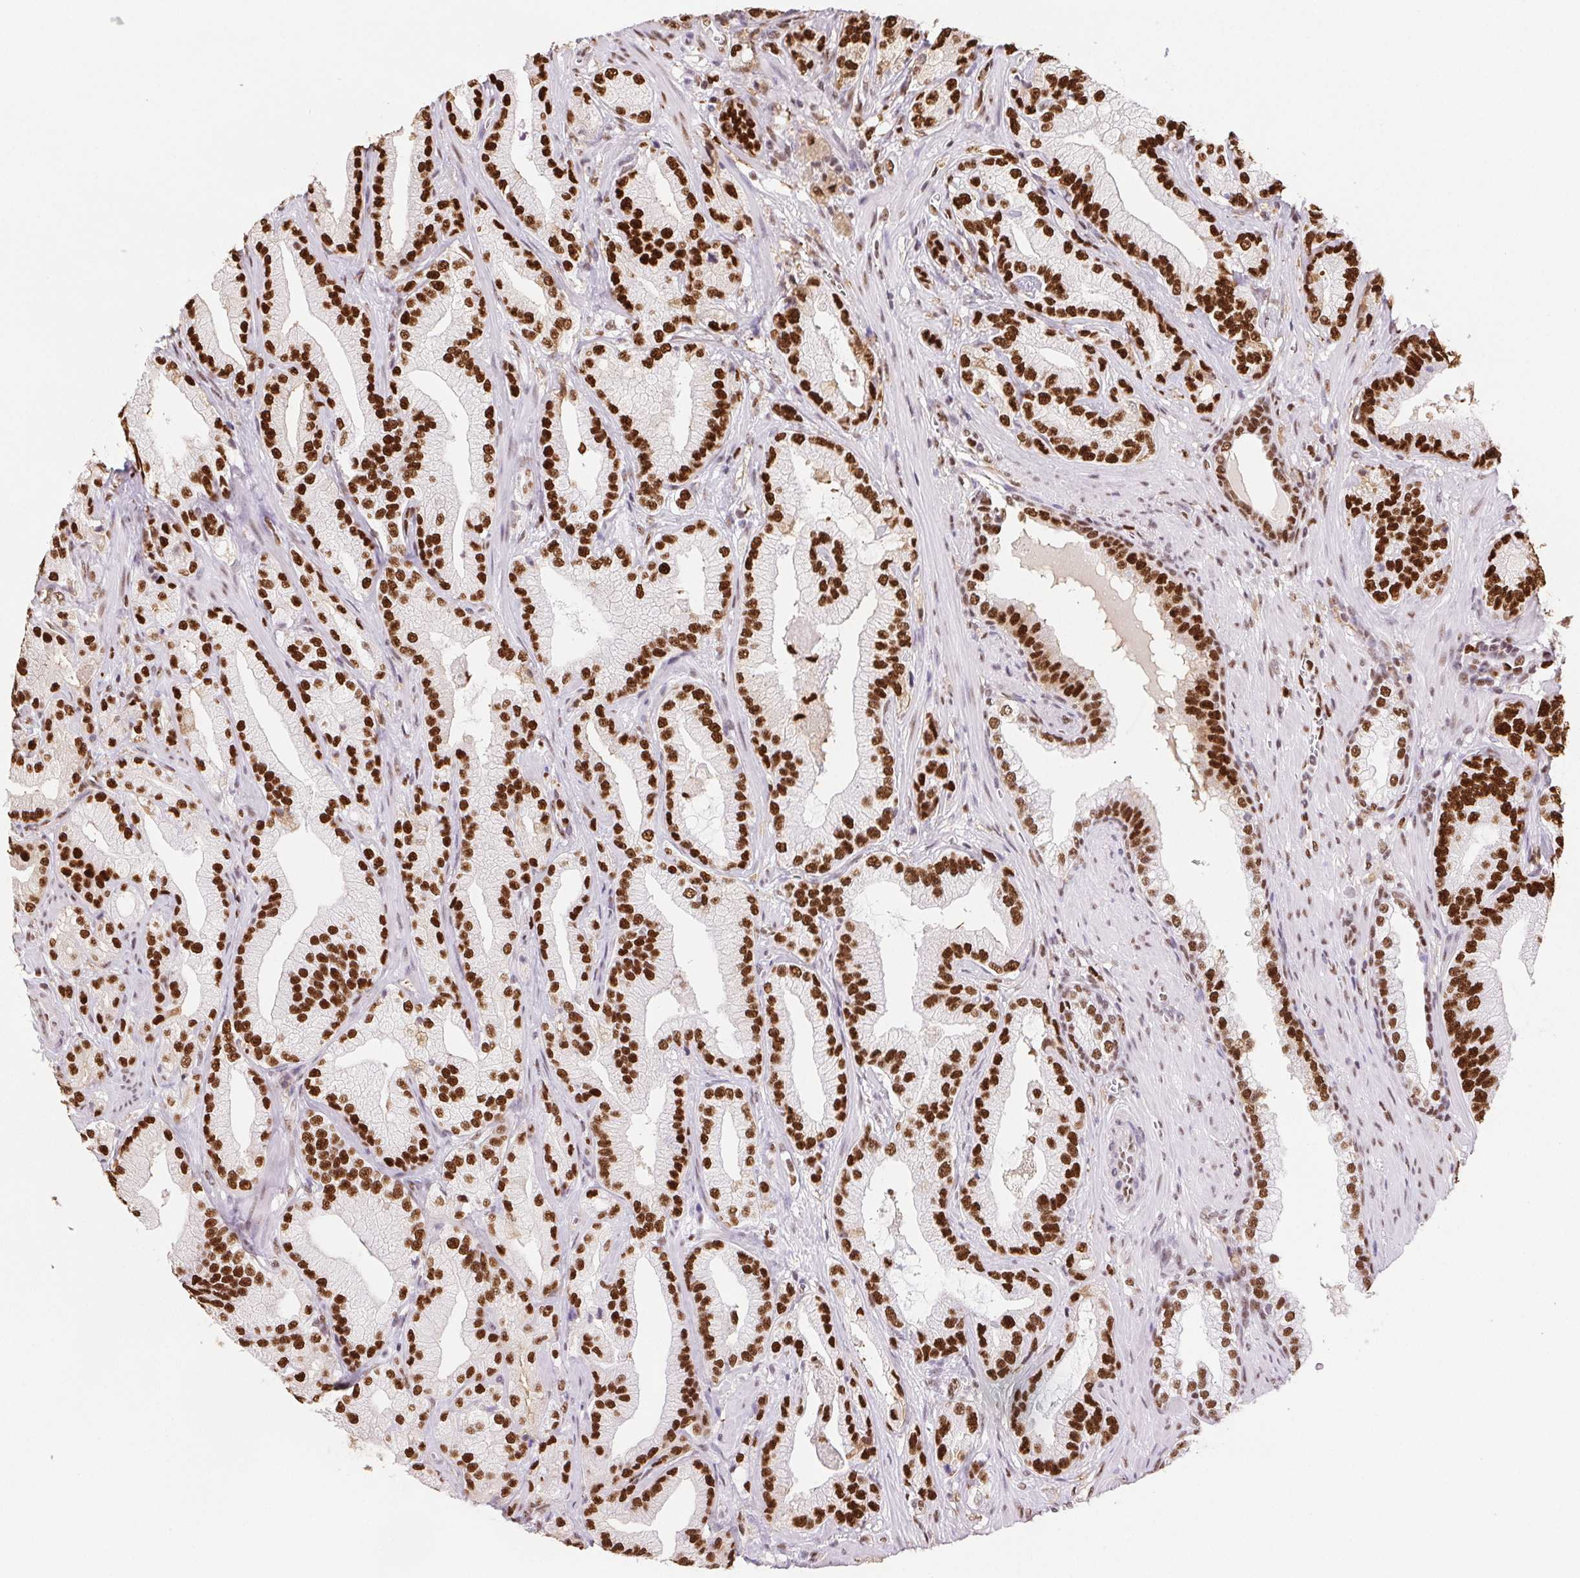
{"staining": {"intensity": "strong", "quantity": ">75%", "location": "nuclear"}, "tissue": "prostate cancer", "cell_type": "Tumor cells", "image_type": "cancer", "snomed": [{"axis": "morphology", "description": "Adenocarcinoma, Low grade"}, {"axis": "topography", "description": "Prostate"}], "caption": "A high-resolution image shows immunohistochemistry staining of prostate cancer (low-grade adenocarcinoma), which exhibits strong nuclear positivity in about >75% of tumor cells. The protein is shown in brown color, while the nuclei are stained blue.", "gene": "SET", "patient": {"sex": "male", "age": 62}}